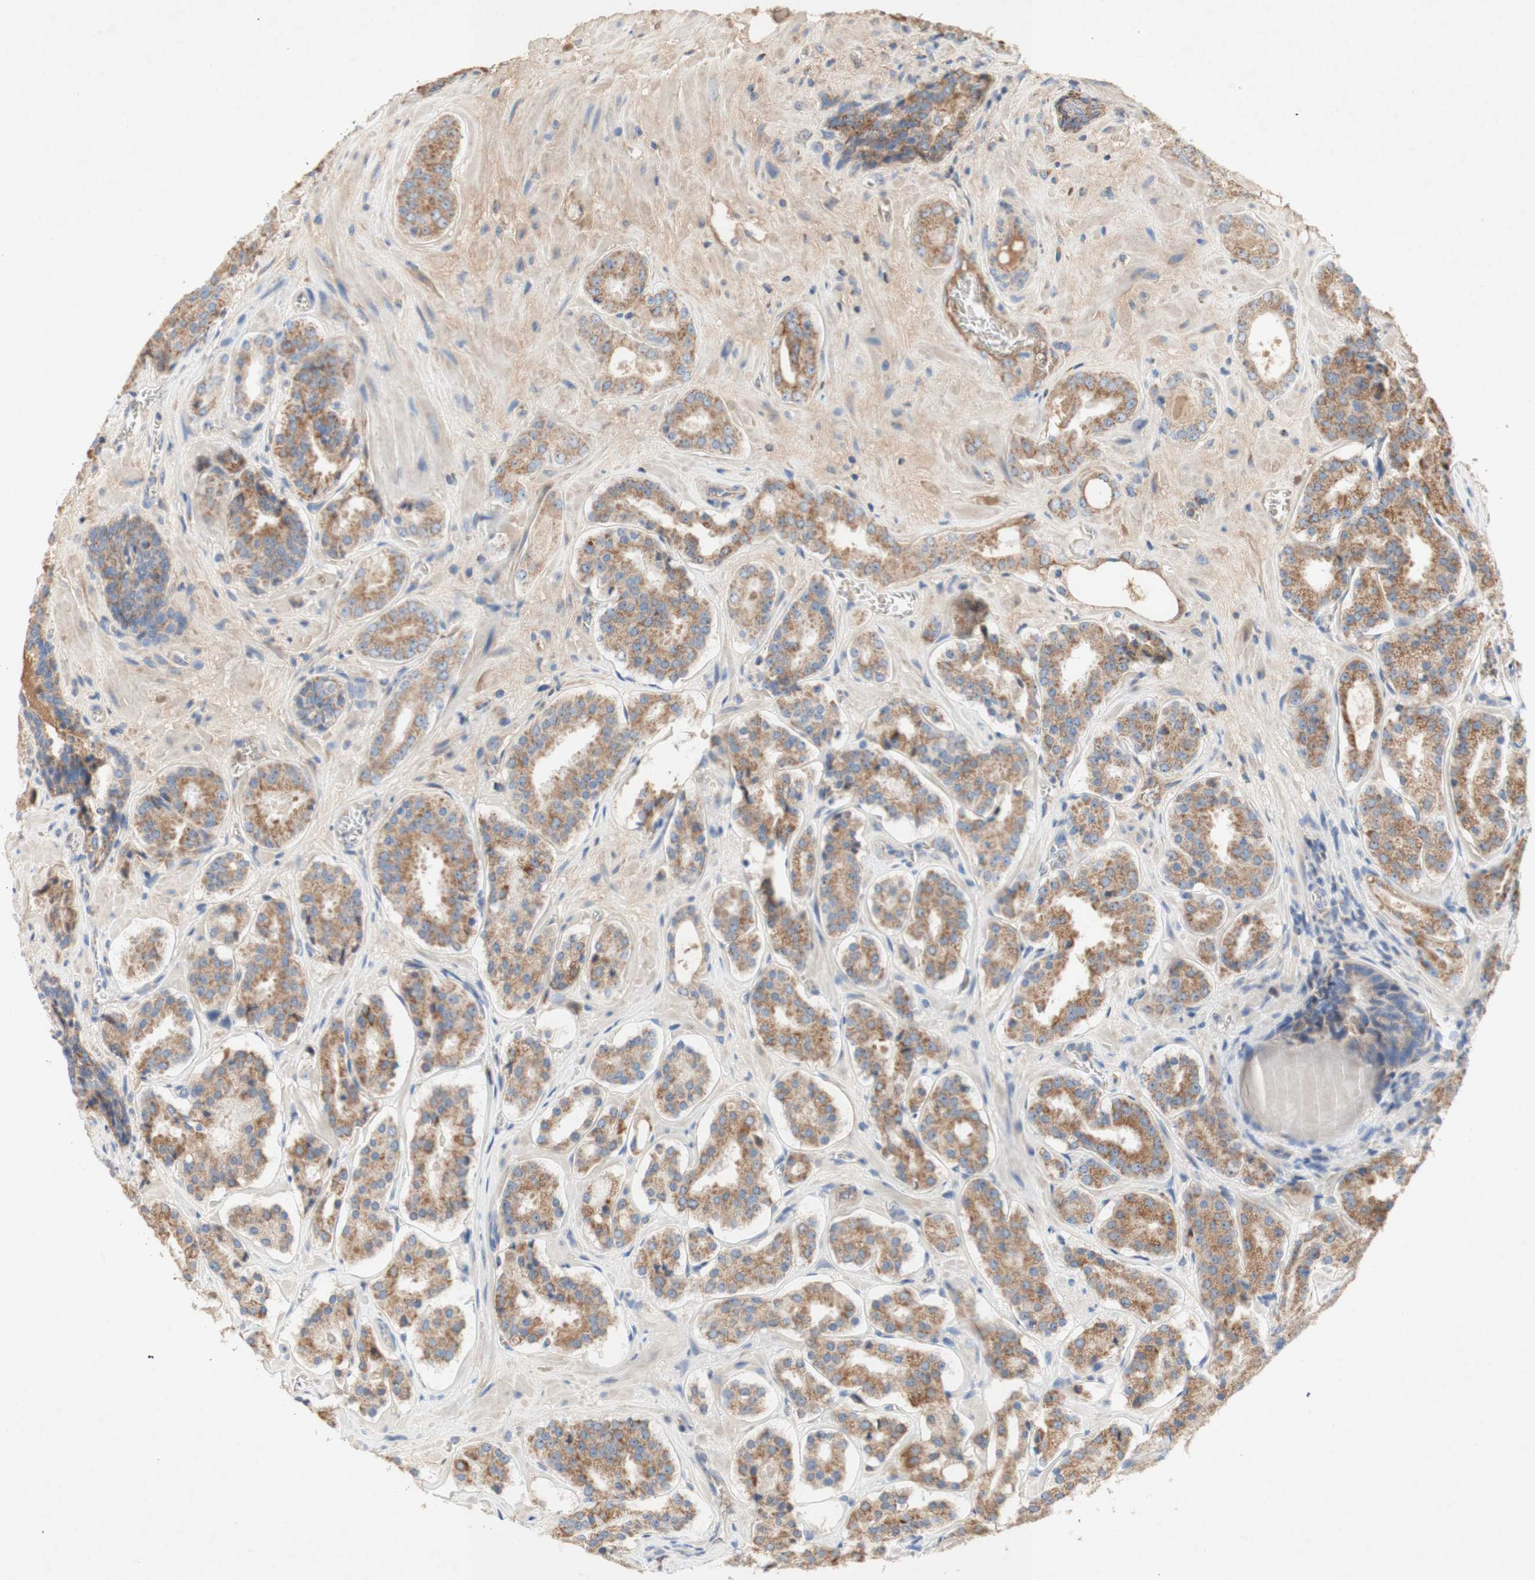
{"staining": {"intensity": "moderate", "quantity": ">75%", "location": "cytoplasmic/membranous"}, "tissue": "prostate cancer", "cell_type": "Tumor cells", "image_type": "cancer", "snomed": [{"axis": "morphology", "description": "Adenocarcinoma, High grade"}, {"axis": "topography", "description": "Prostate"}], "caption": "IHC of human prostate cancer (adenocarcinoma (high-grade)) reveals medium levels of moderate cytoplasmic/membranous expression in about >75% of tumor cells.", "gene": "SDHB", "patient": {"sex": "male", "age": 60}}